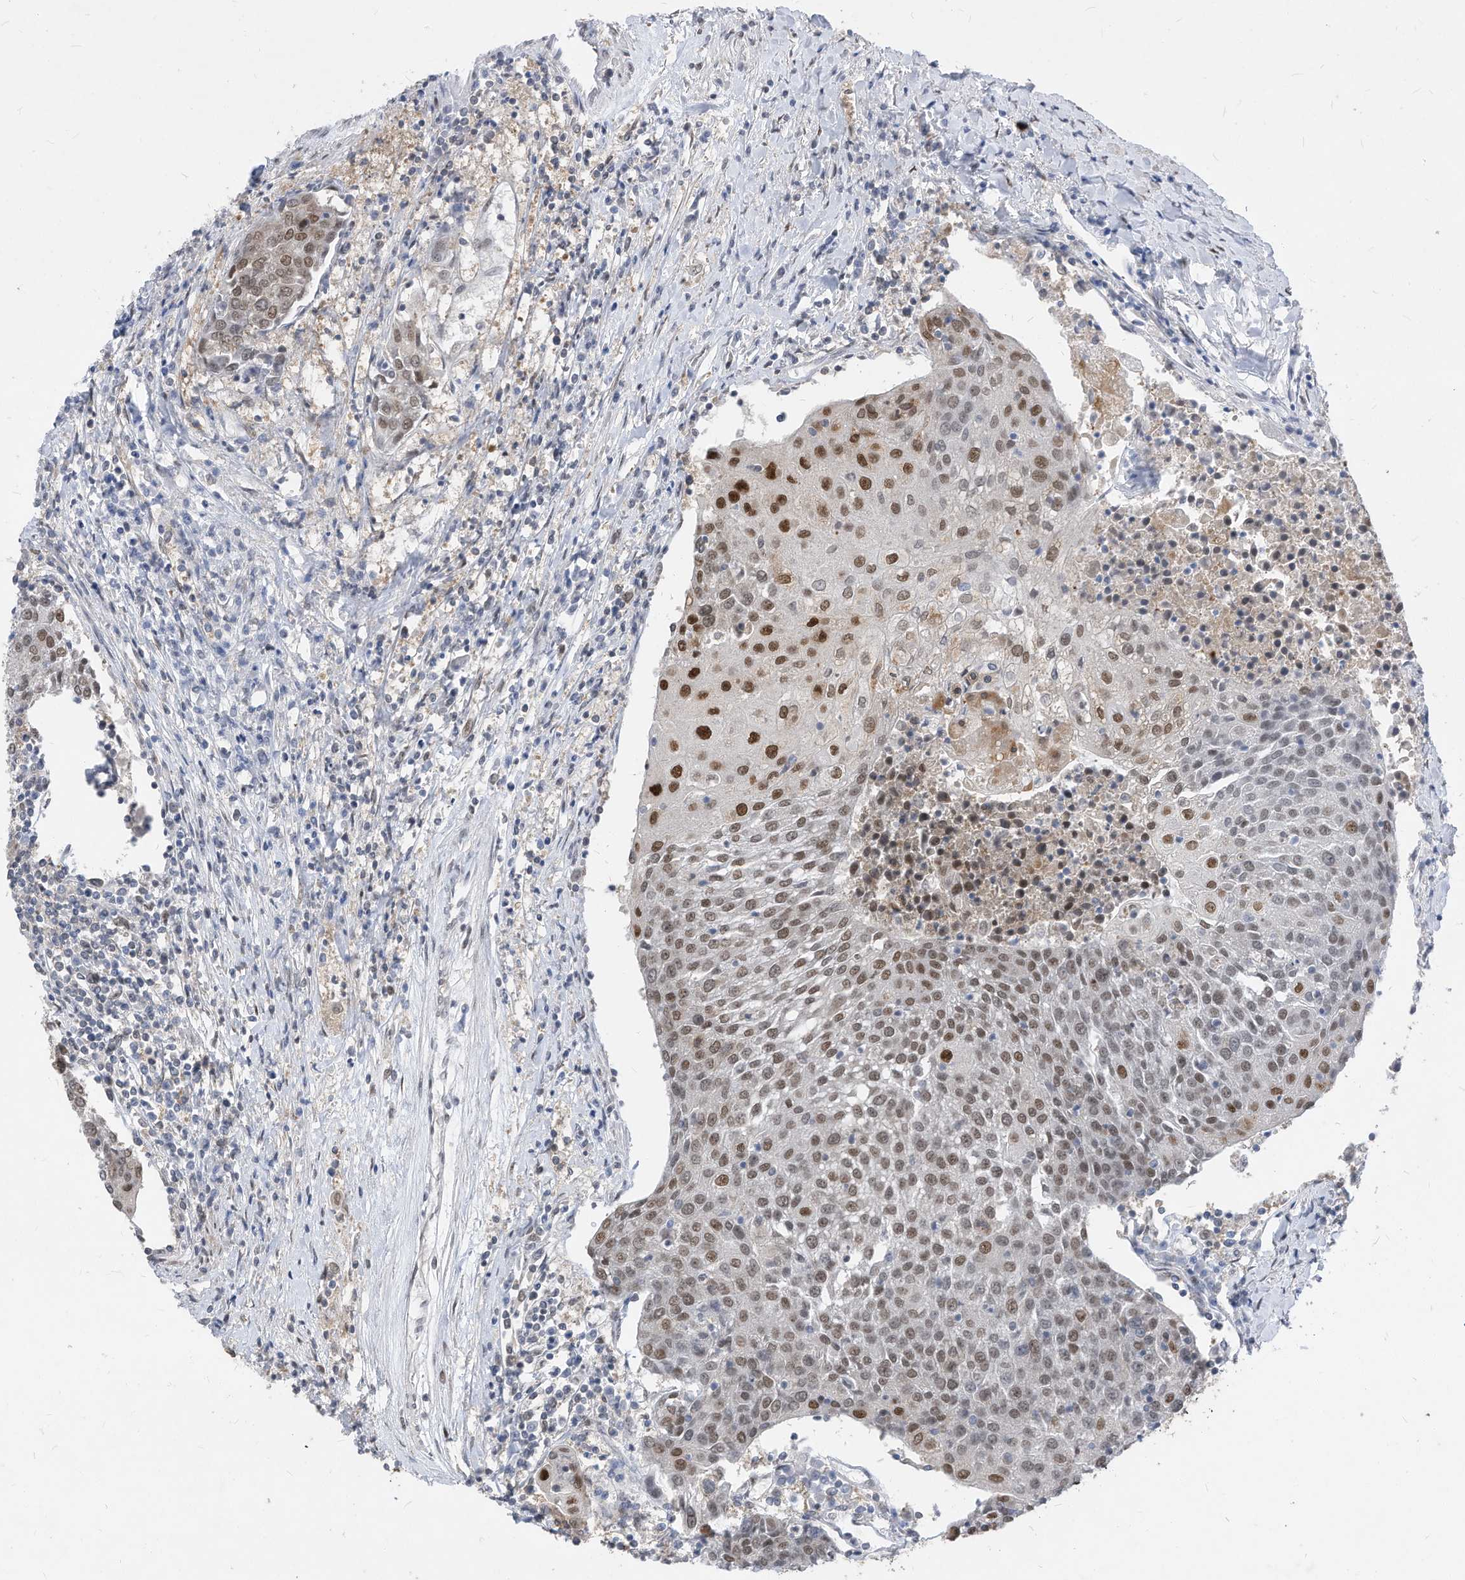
{"staining": {"intensity": "moderate", "quantity": ">75%", "location": "nuclear"}, "tissue": "urothelial cancer", "cell_type": "Tumor cells", "image_type": "cancer", "snomed": [{"axis": "morphology", "description": "Urothelial carcinoma, High grade"}, {"axis": "topography", "description": "Urinary bladder"}], "caption": "High-power microscopy captured an immunohistochemistry photomicrograph of high-grade urothelial carcinoma, revealing moderate nuclear positivity in approximately >75% of tumor cells.", "gene": "KPNB1", "patient": {"sex": "female", "age": 85}}